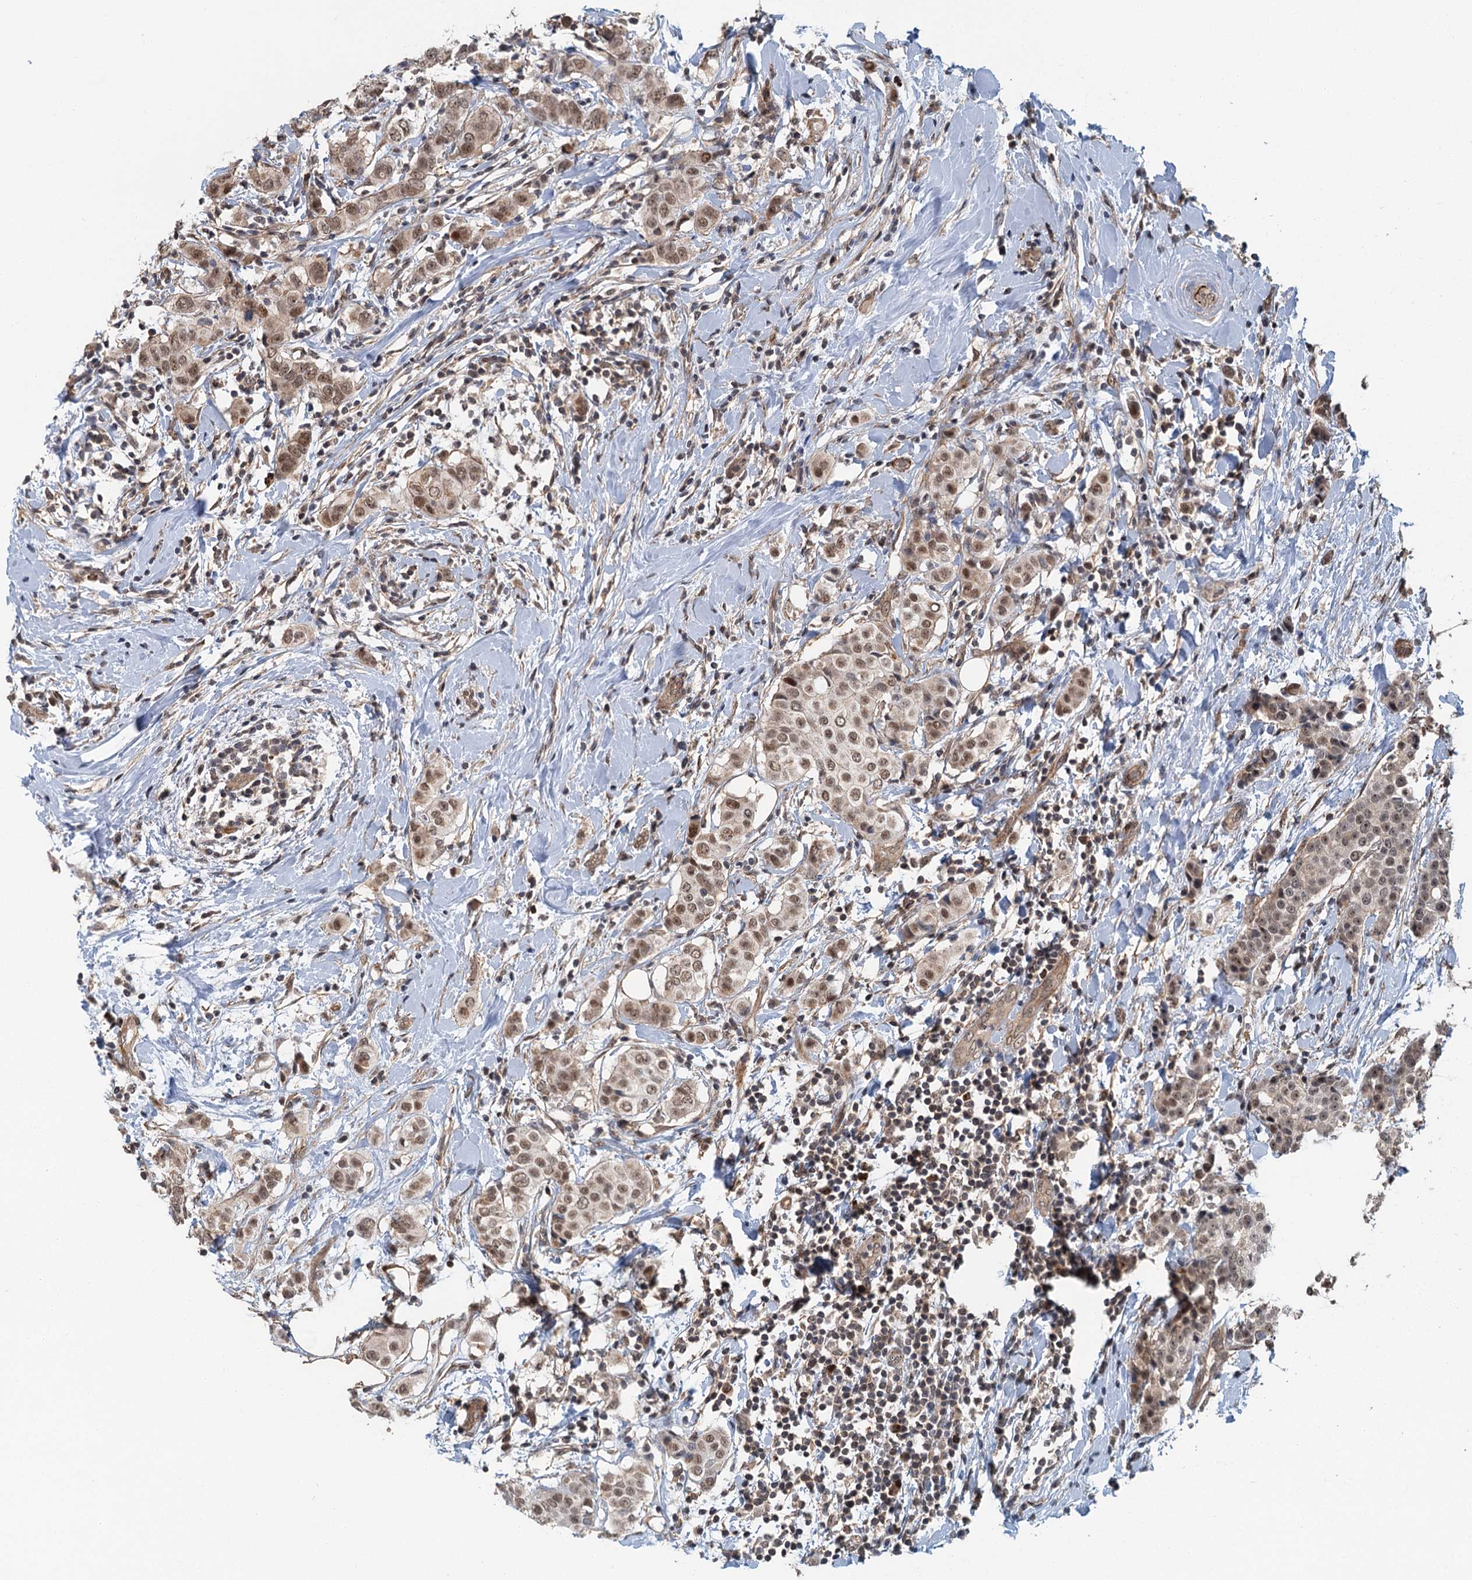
{"staining": {"intensity": "moderate", "quantity": ">75%", "location": "nuclear"}, "tissue": "breast cancer", "cell_type": "Tumor cells", "image_type": "cancer", "snomed": [{"axis": "morphology", "description": "Lobular carcinoma"}, {"axis": "topography", "description": "Breast"}], "caption": "Immunohistochemical staining of human breast cancer demonstrates medium levels of moderate nuclear expression in approximately >75% of tumor cells.", "gene": "TAS2R42", "patient": {"sex": "female", "age": 51}}